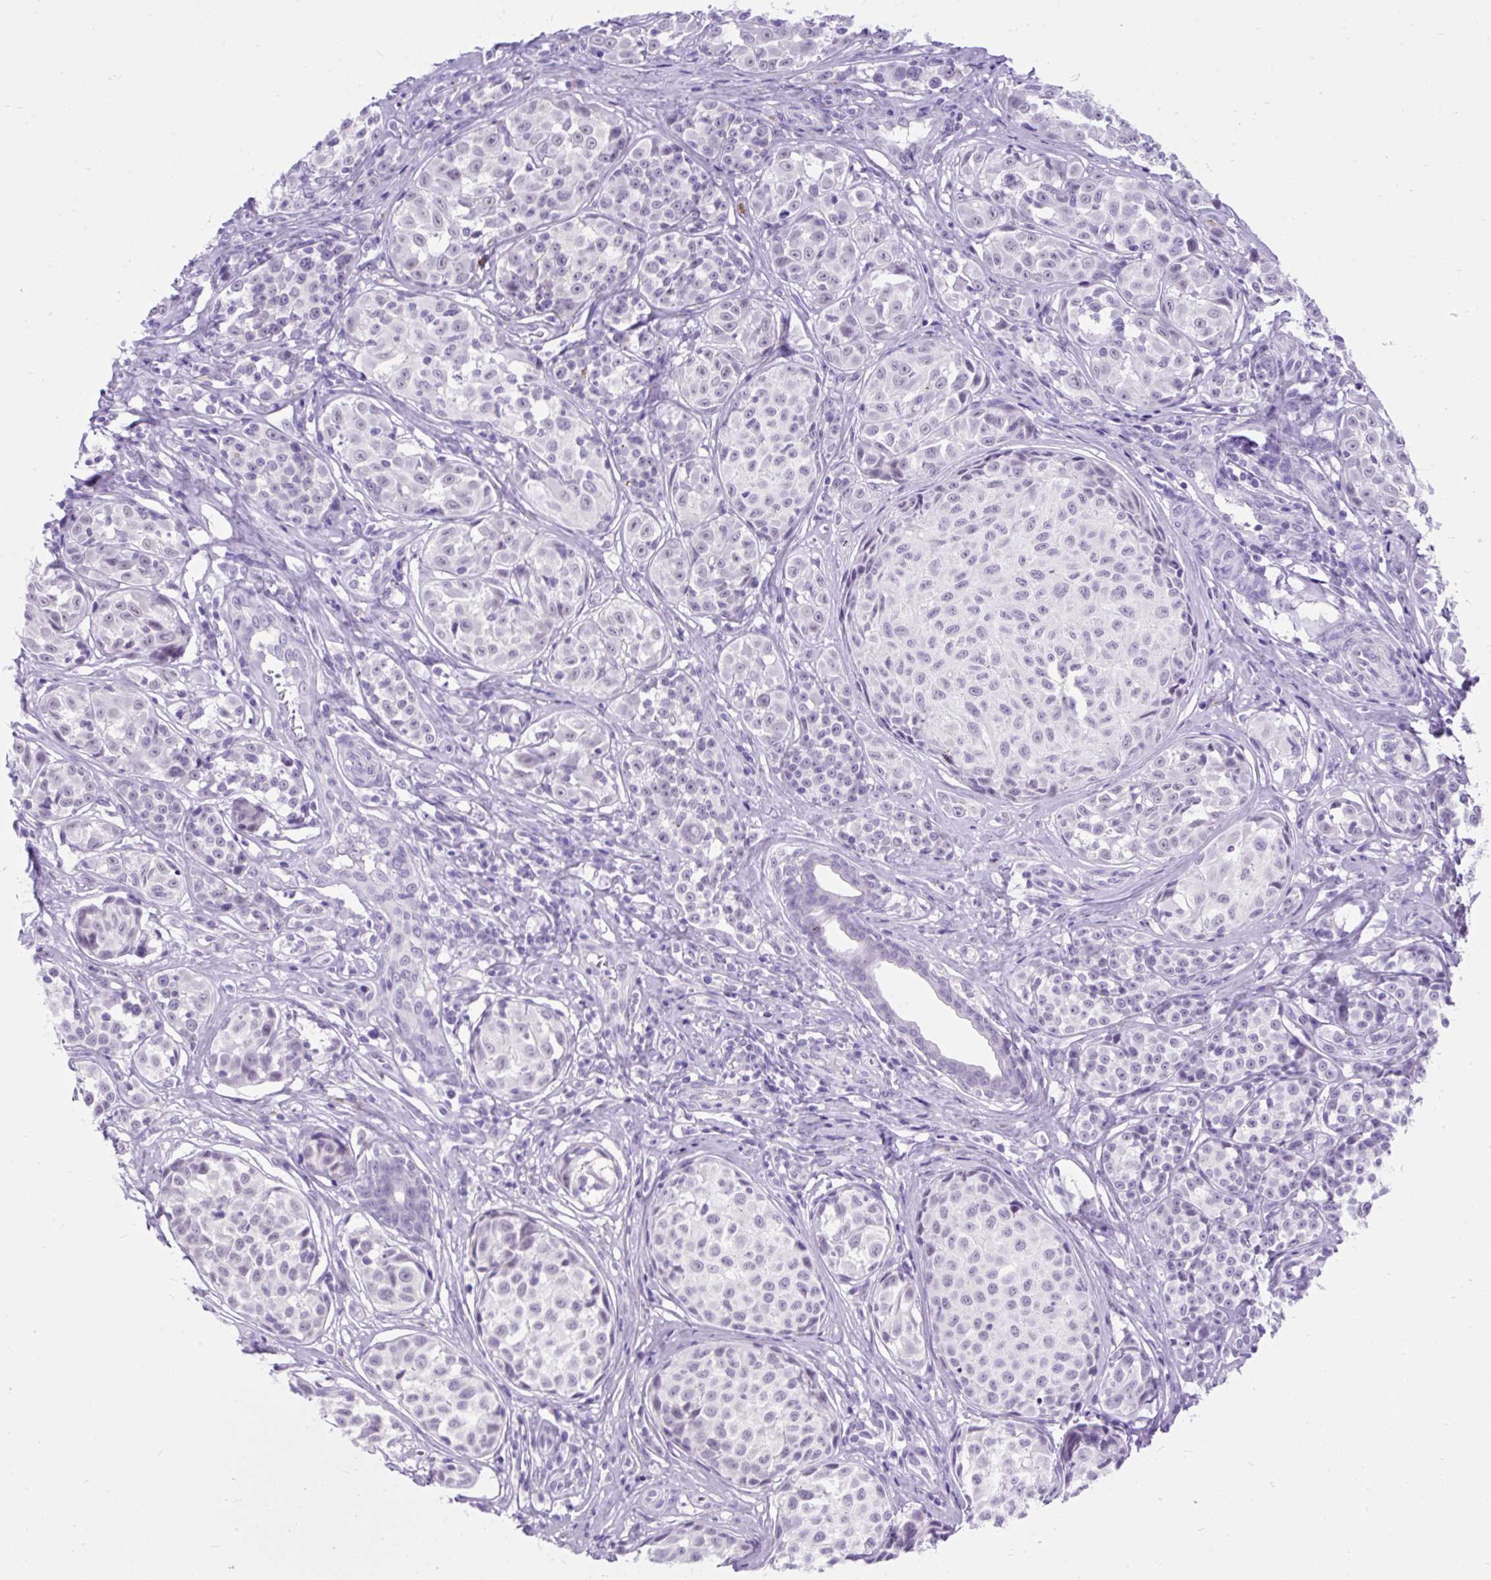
{"staining": {"intensity": "negative", "quantity": "none", "location": "none"}, "tissue": "melanoma", "cell_type": "Tumor cells", "image_type": "cancer", "snomed": [{"axis": "morphology", "description": "Malignant melanoma, NOS"}, {"axis": "topography", "description": "Skin"}], "caption": "High magnification brightfield microscopy of melanoma stained with DAB (brown) and counterstained with hematoxylin (blue): tumor cells show no significant staining.", "gene": "SCGB1A1", "patient": {"sex": "female", "age": 35}}